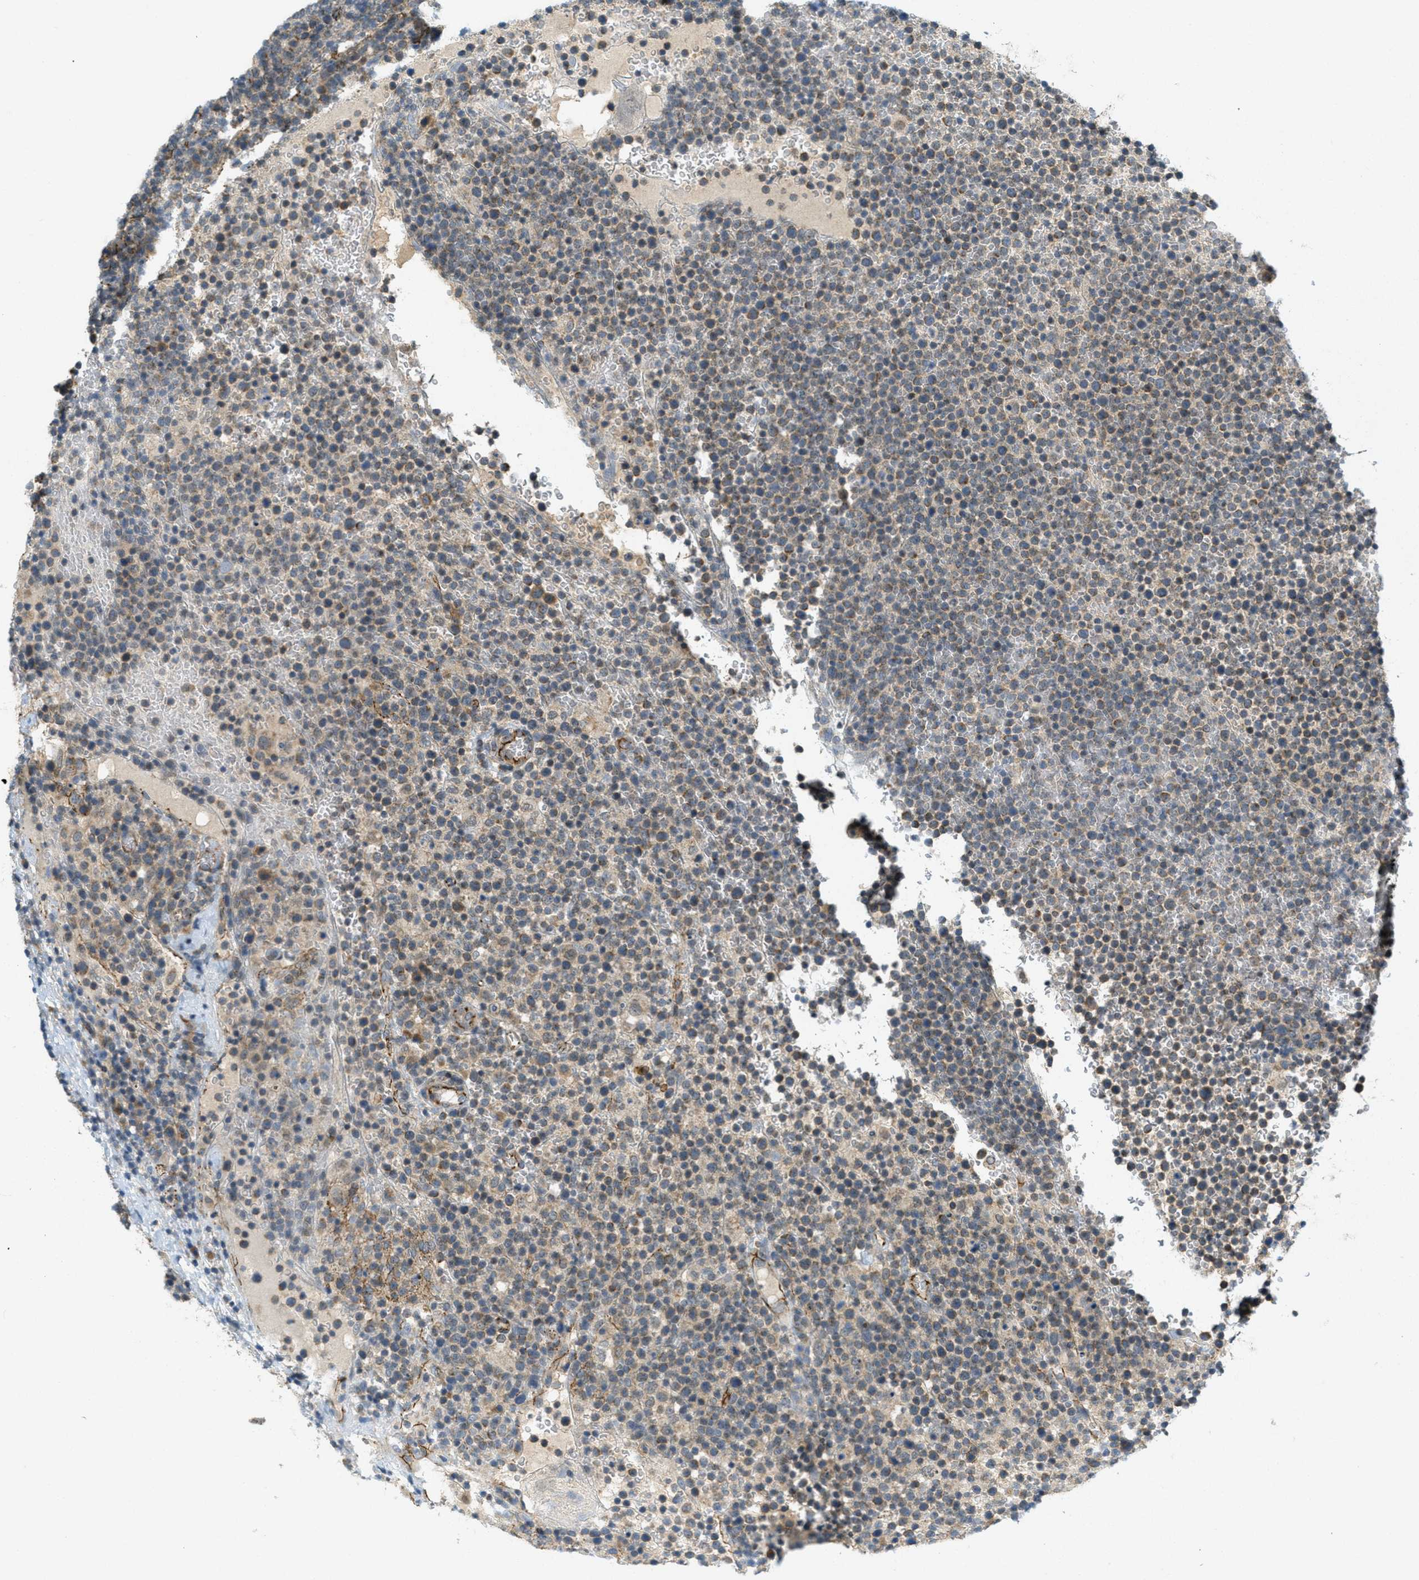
{"staining": {"intensity": "weak", "quantity": "<25%", "location": "cytoplasmic/membranous"}, "tissue": "lymphoma", "cell_type": "Tumor cells", "image_type": "cancer", "snomed": [{"axis": "morphology", "description": "Malignant lymphoma, non-Hodgkin's type, High grade"}, {"axis": "topography", "description": "Lymph node"}], "caption": "High-grade malignant lymphoma, non-Hodgkin's type stained for a protein using IHC reveals no positivity tumor cells.", "gene": "JCAD", "patient": {"sex": "male", "age": 61}}